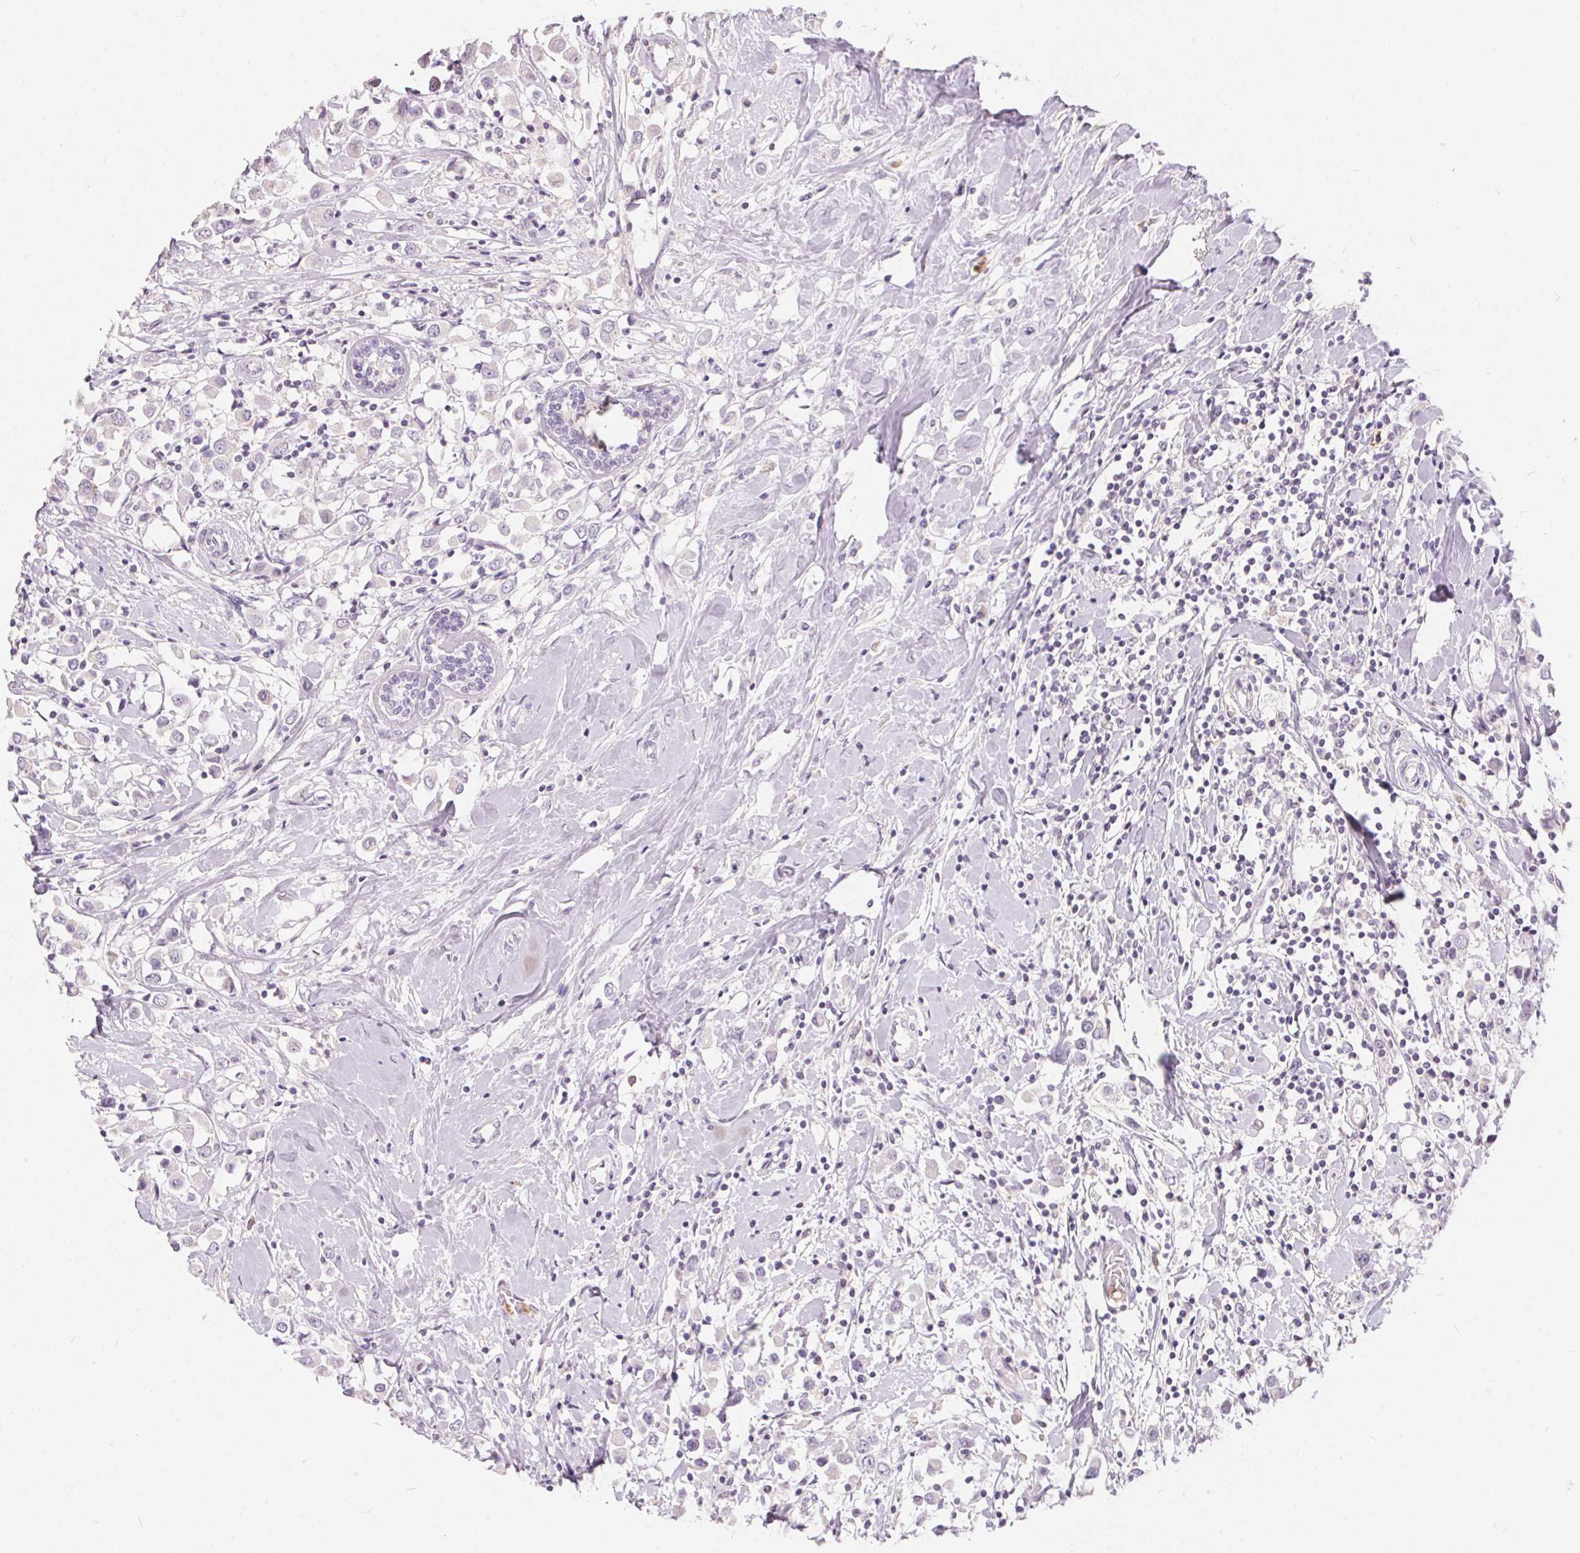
{"staining": {"intensity": "negative", "quantity": "none", "location": "none"}, "tissue": "breast cancer", "cell_type": "Tumor cells", "image_type": "cancer", "snomed": [{"axis": "morphology", "description": "Duct carcinoma"}, {"axis": "topography", "description": "Breast"}], "caption": "Breast cancer was stained to show a protein in brown. There is no significant positivity in tumor cells.", "gene": "SERPINB1", "patient": {"sex": "female", "age": 61}}